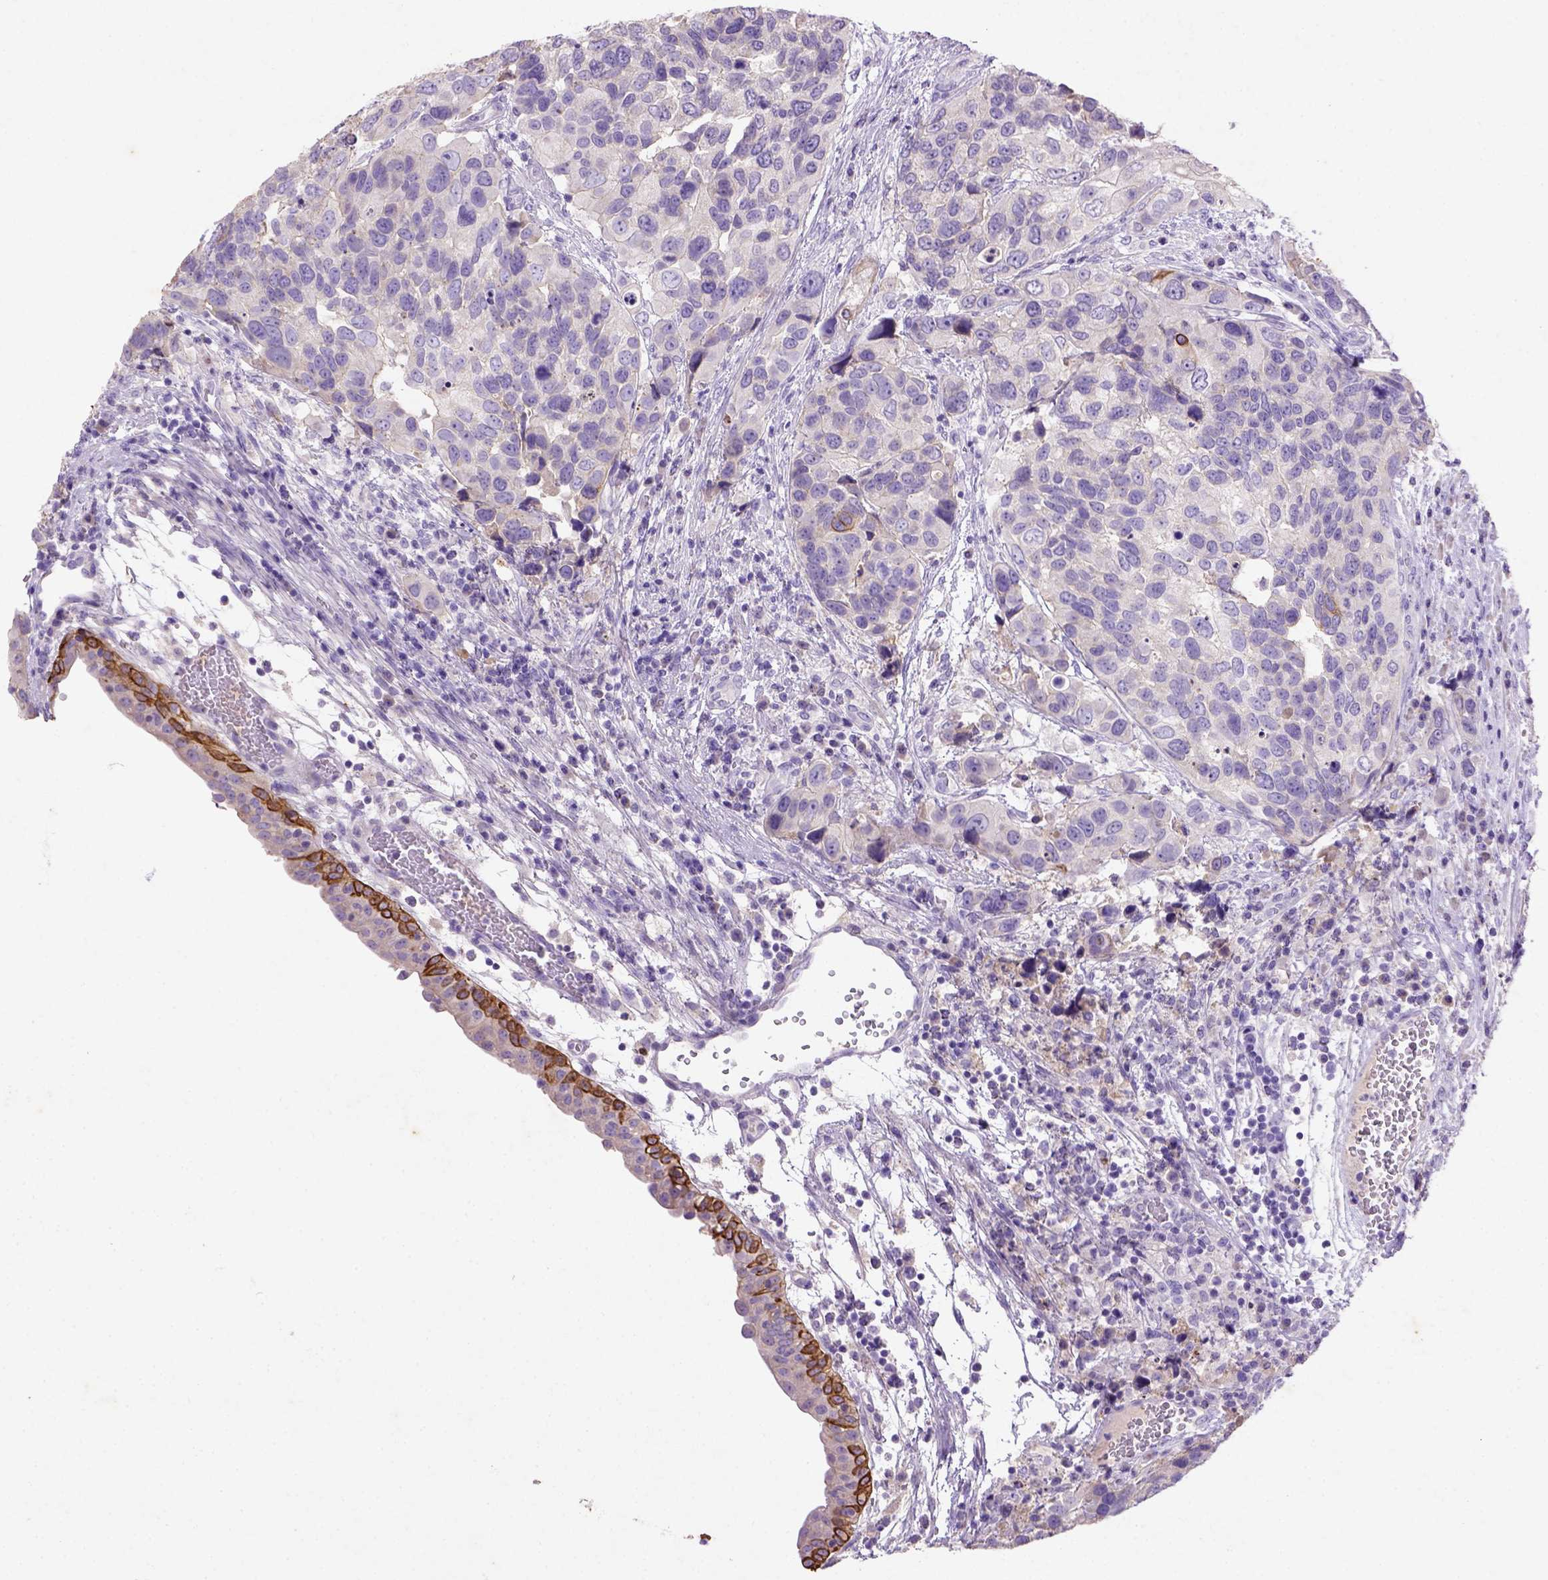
{"staining": {"intensity": "strong", "quantity": "<25%", "location": "cytoplasmic/membranous"}, "tissue": "urothelial cancer", "cell_type": "Tumor cells", "image_type": "cancer", "snomed": [{"axis": "morphology", "description": "Urothelial carcinoma, High grade"}, {"axis": "topography", "description": "Urinary bladder"}], "caption": "This photomicrograph shows IHC staining of urothelial carcinoma (high-grade), with medium strong cytoplasmic/membranous expression in about <25% of tumor cells.", "gene": "NUDT2", "patient": {"sex": "male", "age": 60}}